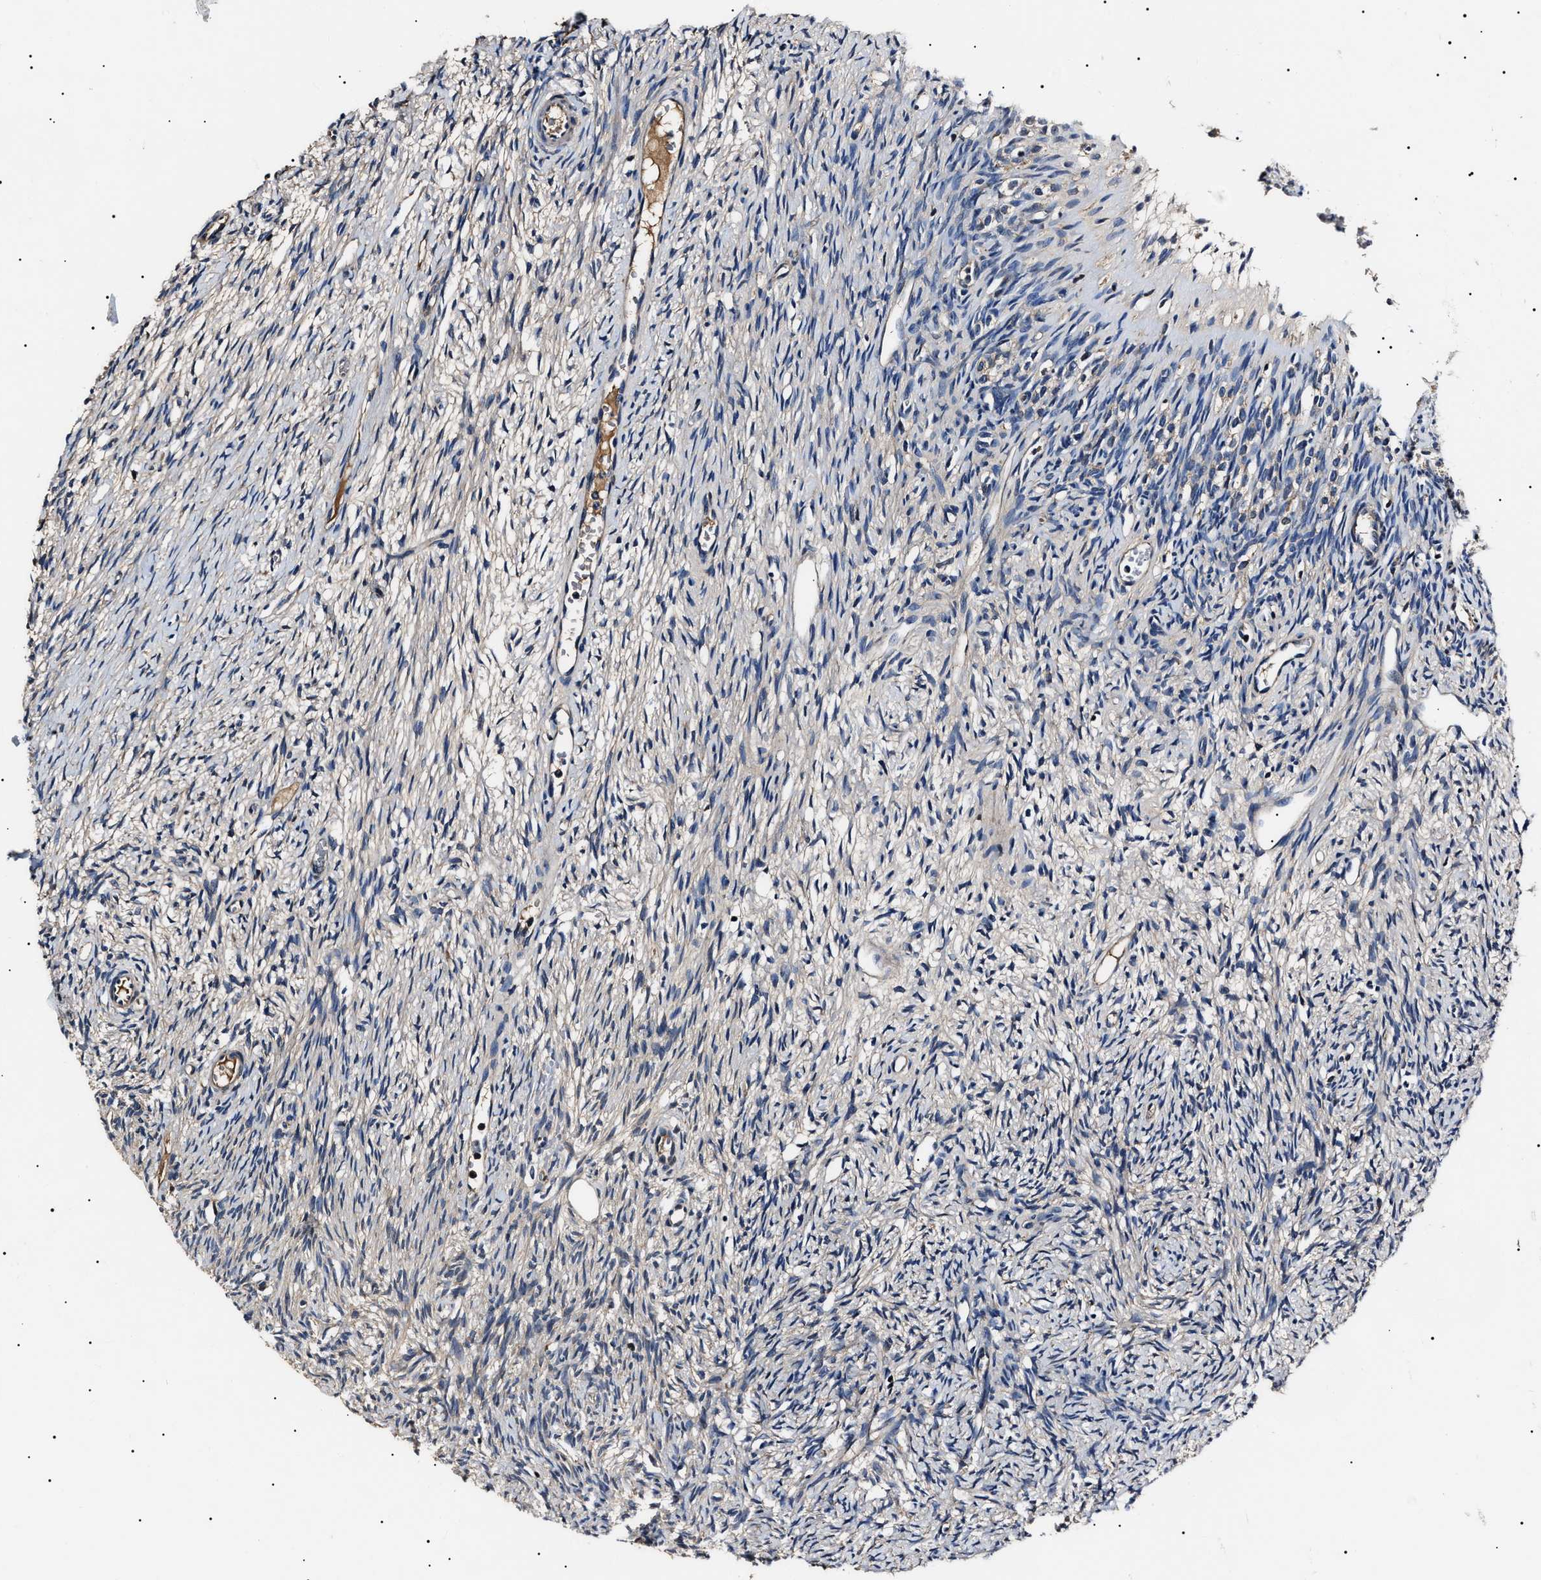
{"staining": {"intensity": "moderate", "quantity": ">75%", "location": "cytoplasmic/membranous"}, "tissue": "ovary", "cell_type": "Follicle cells", "image_type": "normal", "snomed": [{"axis": "morphology", "description": "Normal tissue, NOS"}, {"axis": "topography", "description": "Ovary"}], "caption": "A high-resolution photomicrograph shows immunohistochemistry (IHC) staining of normal ovary, which displays moderate cytoplasmic/membranous staining in approximately >75% of follicle cells.", "gene": "IFT81", "patient": {"sex": "female", "age": 33}}